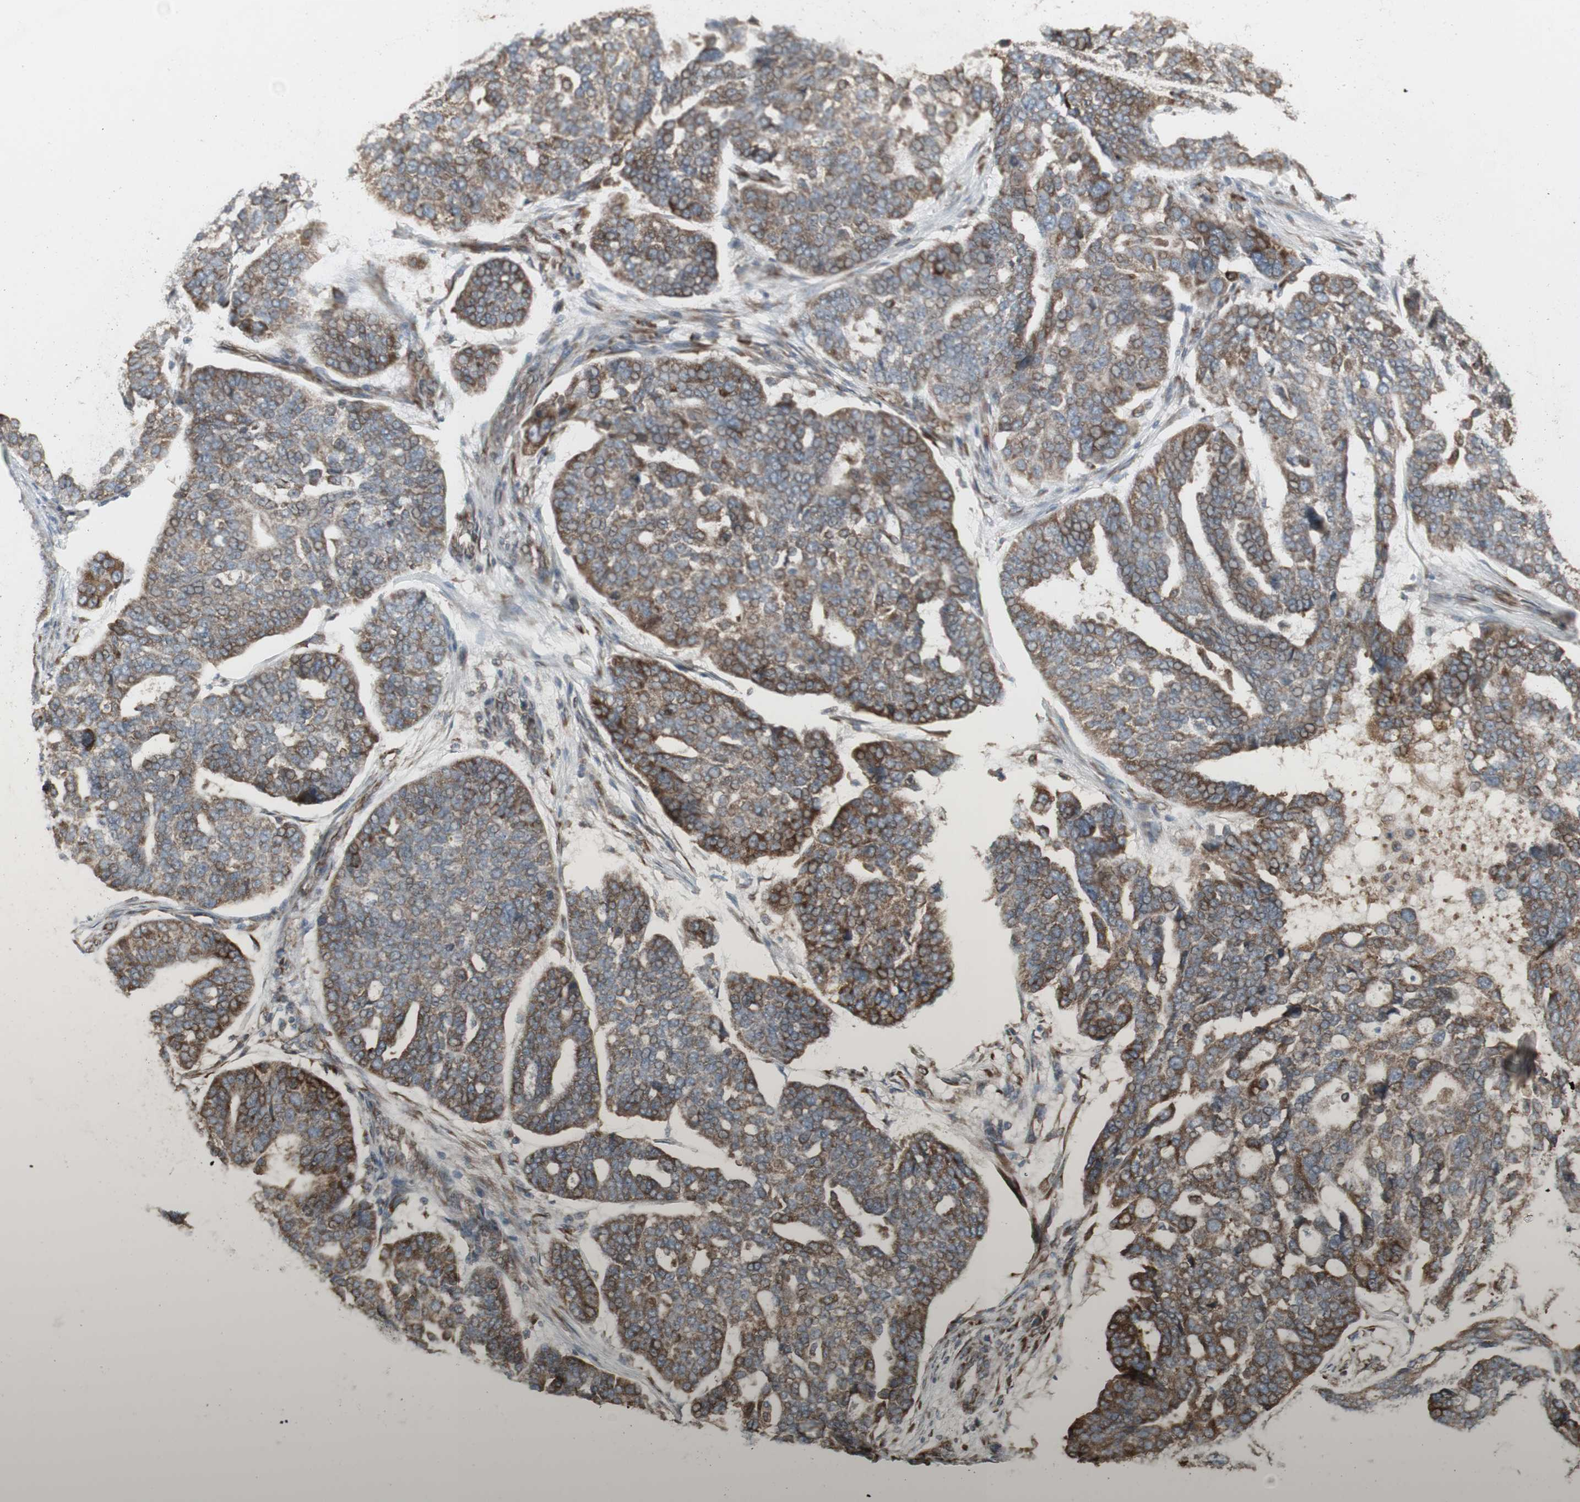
{"staining": {"intensity": "weak", "quantity": ">75%", "location": "cytoplasmic/membranous"}, "tissue": "ovarian cancer", "cell_type": "Tumor cells", "image_type": "cancer", "snomed": [{"axis": "morphology", "description": "Cystadenocarcinoma, serous, NOS"}, {"axis": "topography", "description": "Ovary"}], "caption": "This histopathology image displays immunohistochemistry (IHC) staining of human ovarian cancer, with low weak cytoplasmic/membranous expression in about >75% of tumor cells.", "gene": "FKBP3", "patient": {"sex": "female", "age": 59}}